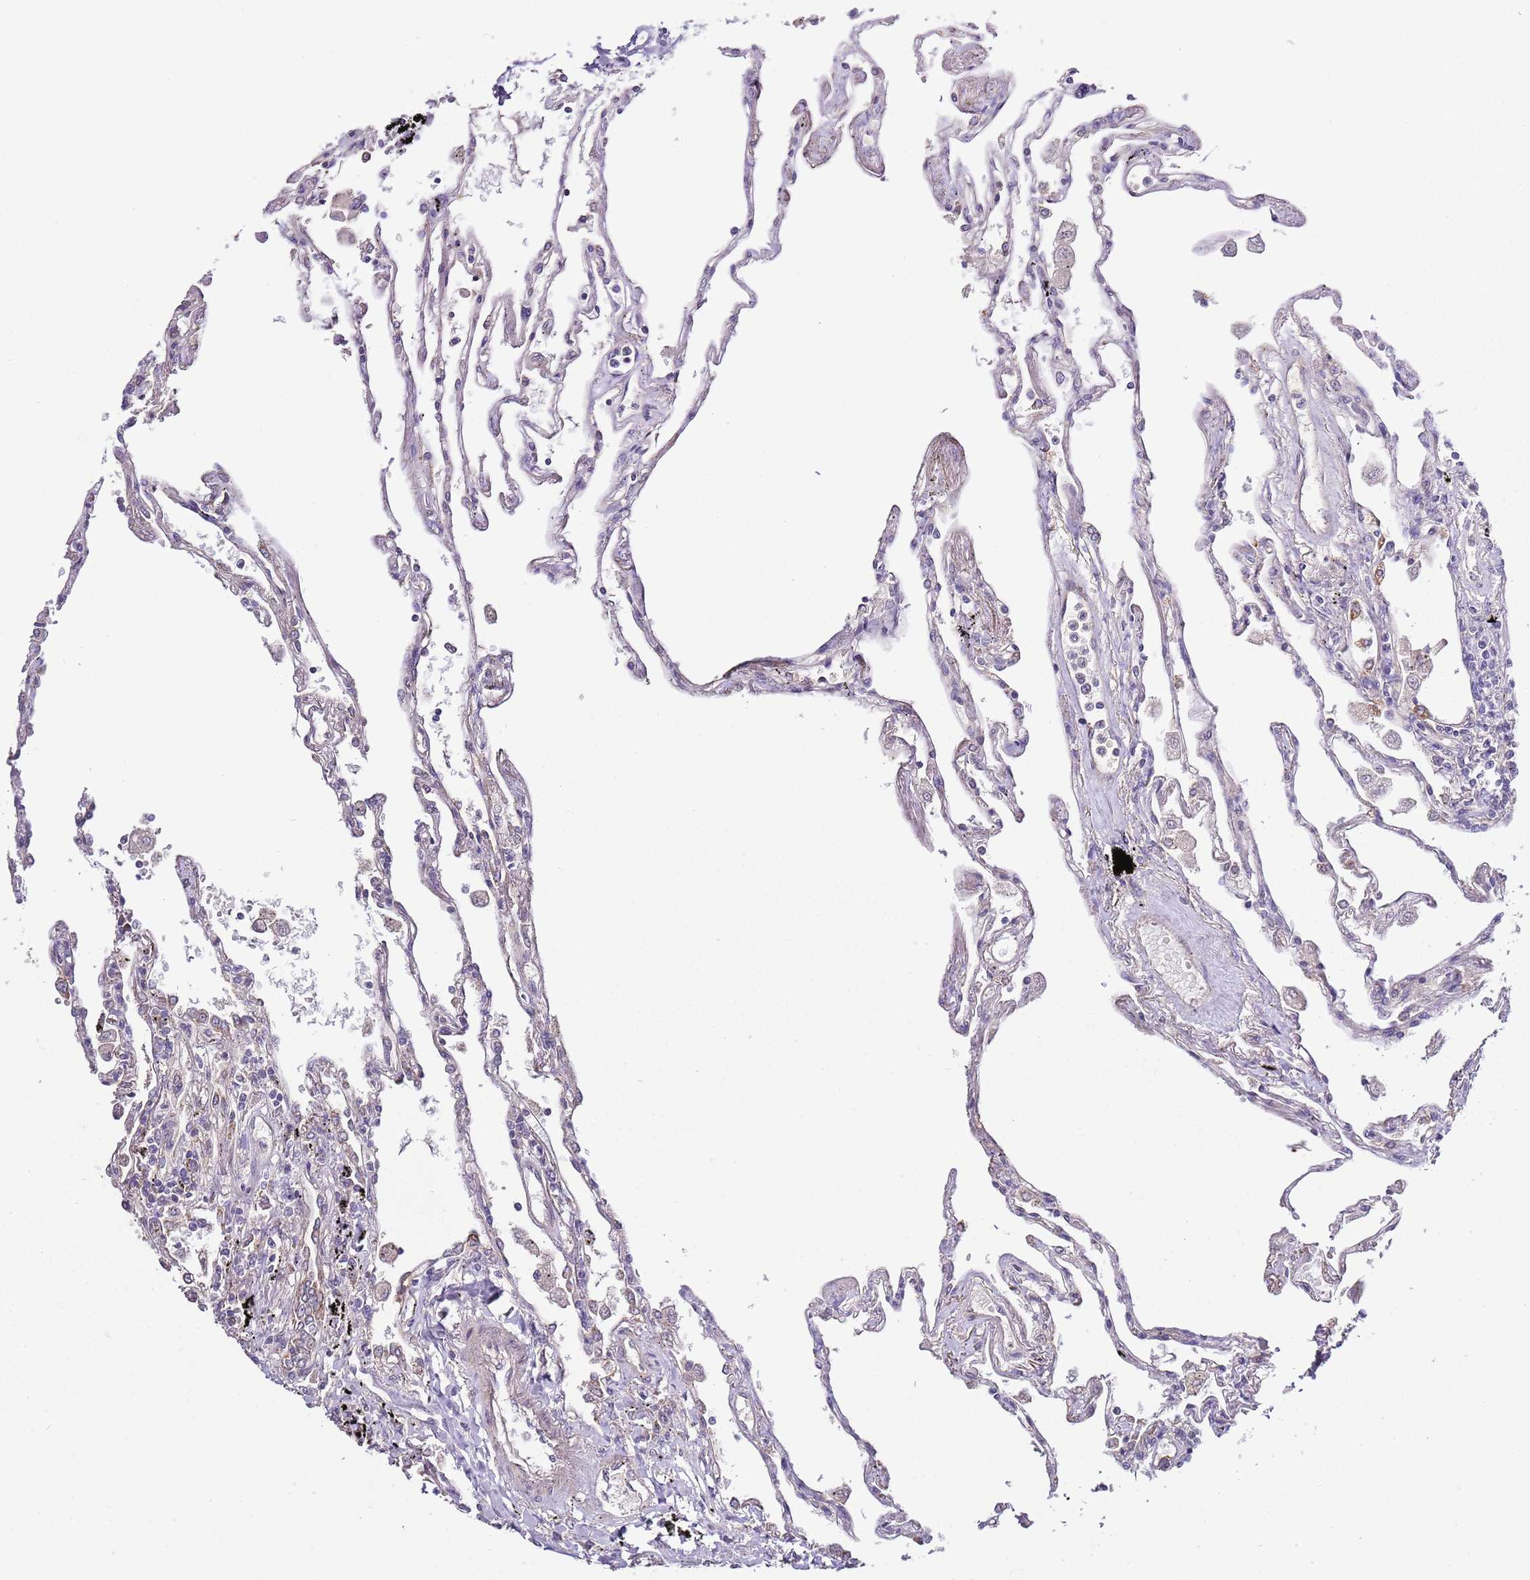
{"staining": {"intensity": "moderate", "quantity": "25%-75%", "location": "cytoplasmic/membranous"}, "tissue": "lung", "cell_type": "Alveolar cells", "image_type": "normal", "snomed": [{"axis": "morphology", "description": "Normal tissue, NOS"}, {"axis": "topography", "description": "Lung"}], "caption": "The histopathology image exhibits a brown stain indicating the presence of a protein in the cytoplasmic/membranous of alveolar cells in lung.", "gene": "IVD", "patient": {"sex": "female", "age": 67}}